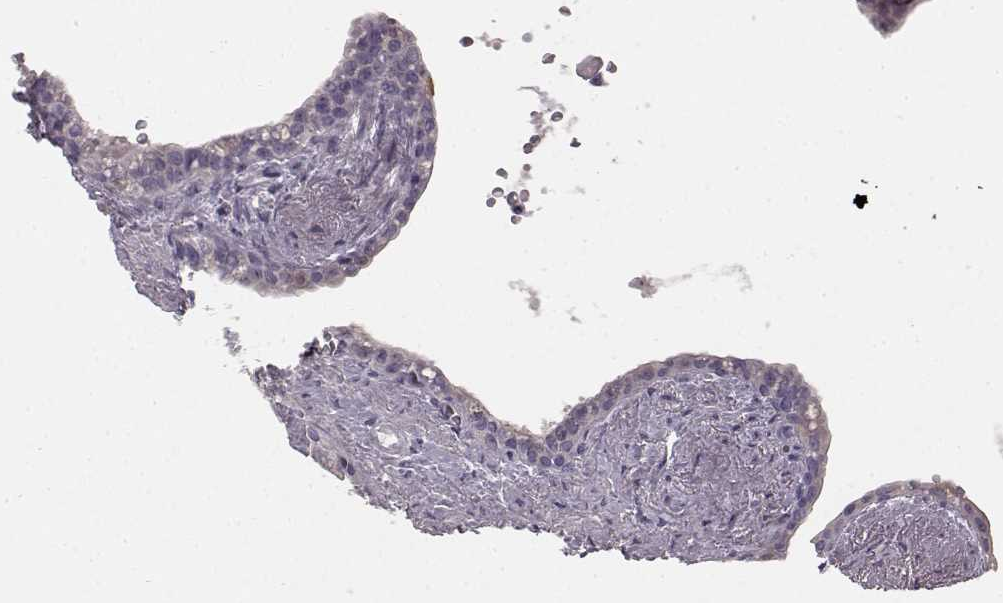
{"staining": {"intensity": "negative", "quantity": "none", "location": "none"}, "tissue": "seminal vesicle", "cell_type": "Glandular cells", "image_type": "normal", "snomed": [{"axis": "morphology", "description": "Normal tissue, NOS"}, {"axis": "morphology", "description": "Urothelial carcinoma, NOS"}, {"axis": "topography", "description": "Urinary bladder"}, {"axis": "topography", "description": "Seminal veicle"}], "caption": "This is a photomicrograph of IHC staining of benign seminal vesicle, which shows no expression in glandular cells. The staining was performed using DAB (3,3'-diaminobenzidine) to visualize the protein expression in brown, while the nuclei were stained in blue with hematoxylin (Magnification: 20x).", "gene": "KRT81", "patient": {"sex": "male", "age": 76}}